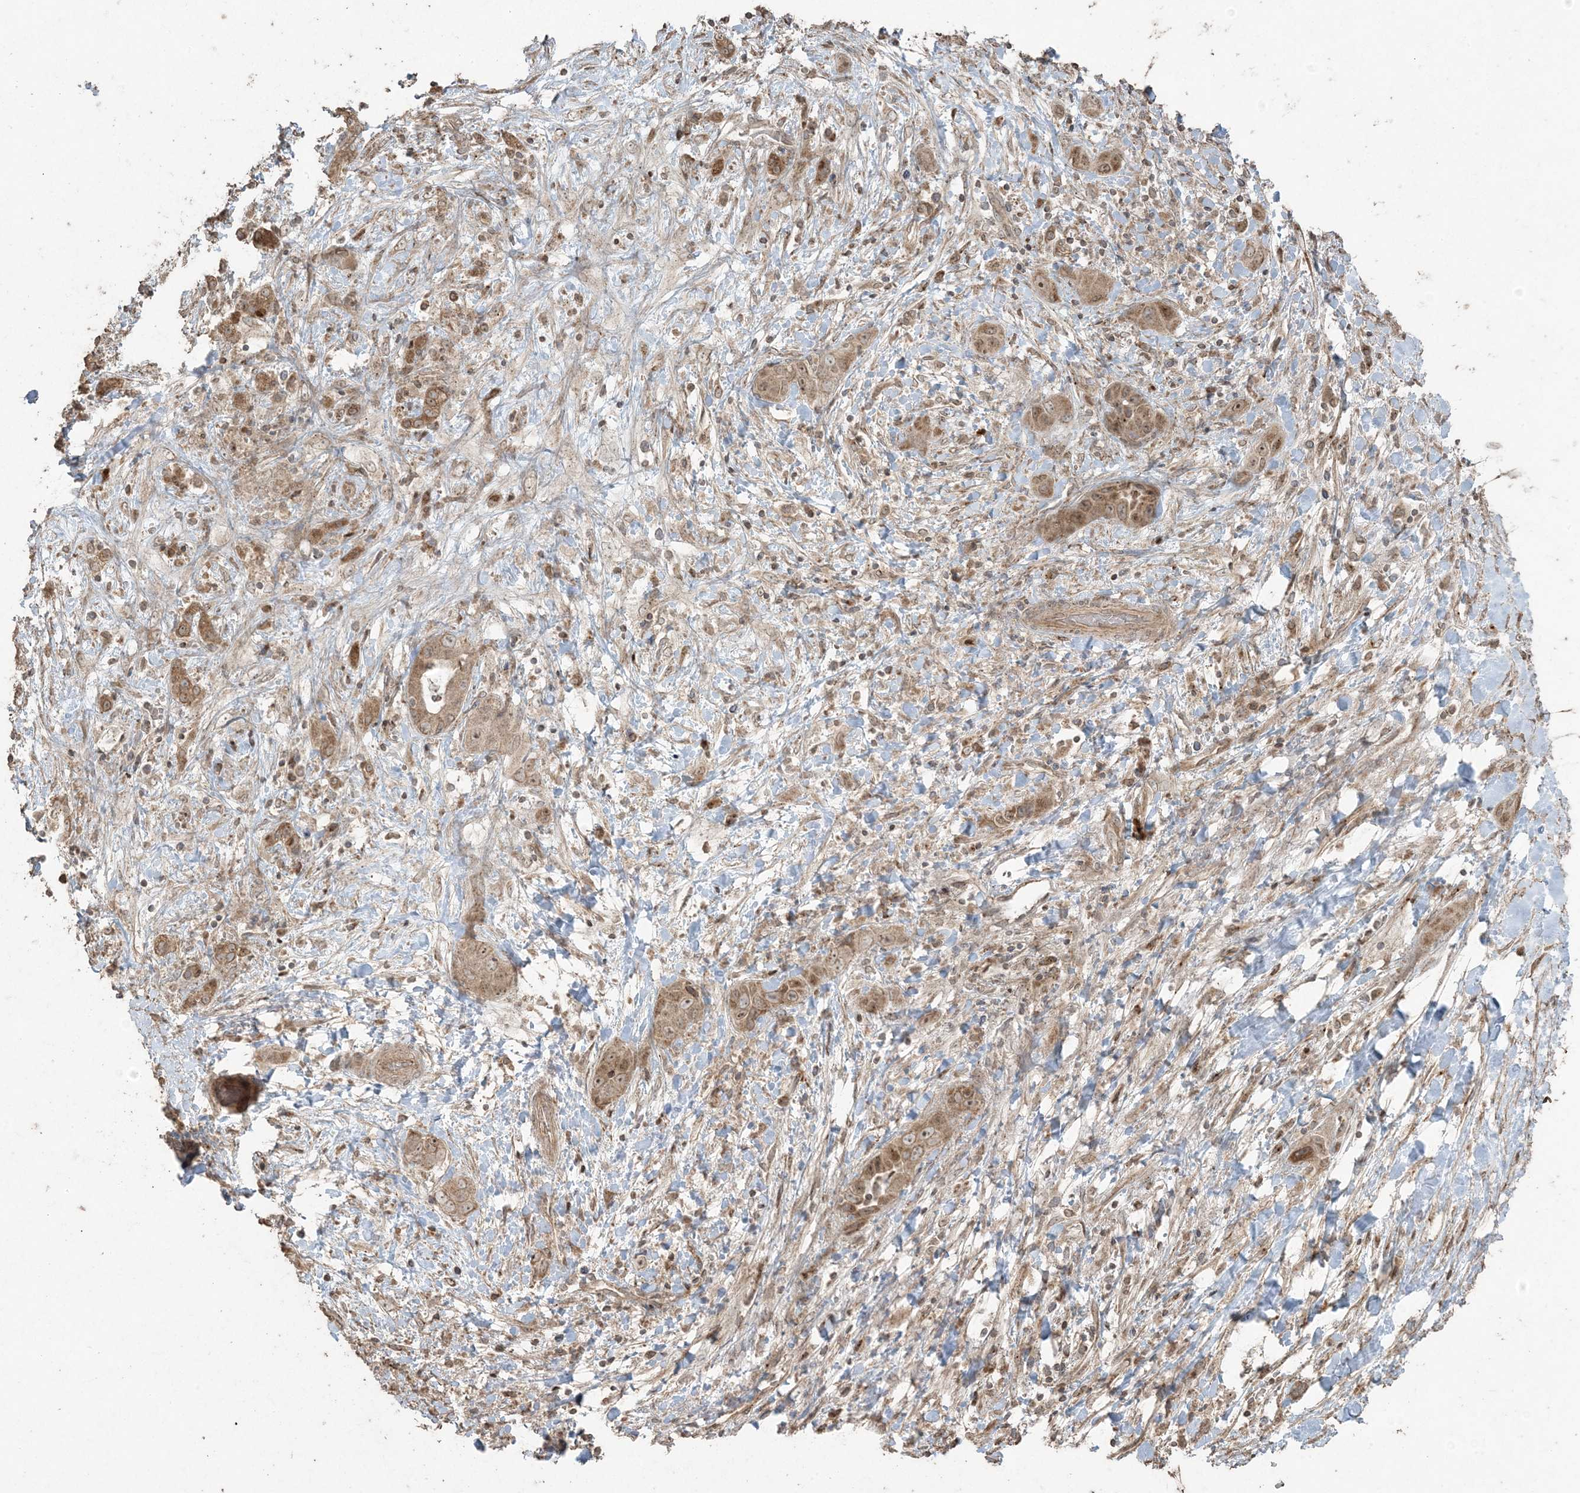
{"staining": {"intensity": "moderate", "quantity": ">75%", "location": "cytoplasmic/membranous,nuclear"}, "tissue": "liver cancer", "cell_type": "Tumor cells", "image_type": "cancer", "snomed": [{"axis": "morphology", "description": "Cholangiocarcinoma"}, {"axis": "topography", "description": "Liver"}], "caption": "An immunohistochemistry image of neoplastic tissue is shown. Protein staining in brown shows moderate cytoplasmic/membranous and nuclear positivity in cholangiocarcinoma (liver) within tumor cells.", "gene": "DDX19B", "patient": {"sex": "female", "age": 52}}